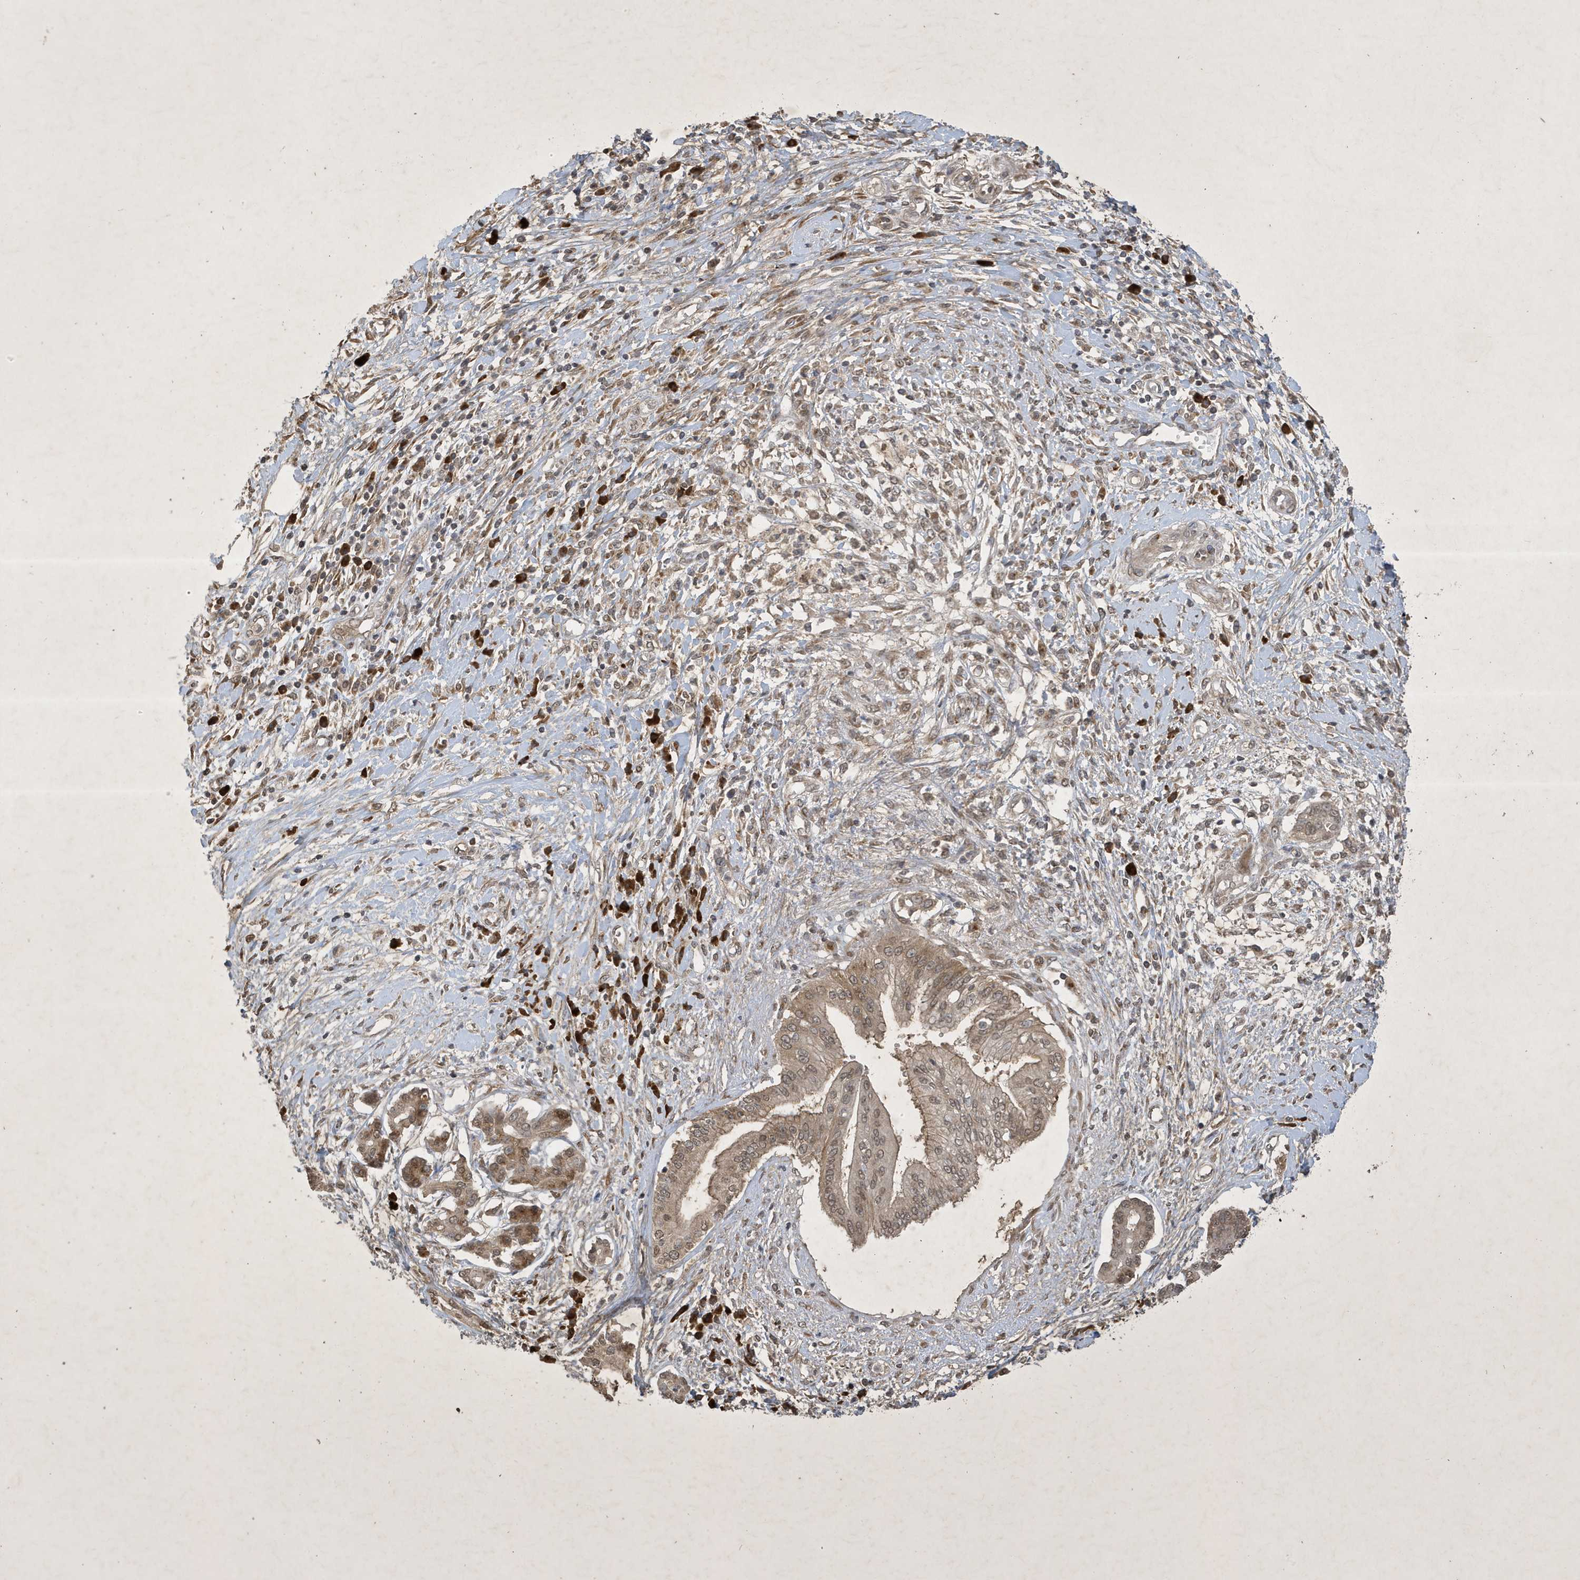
{"staining": {"intensity": "moderate", "quantity": ">75%", "location": "nuclear"}, "tissue": "pancreatic cancer", "cell_type": "Tumor cells", "image_type": "cancer", "snomed": [{"axis": "morphology", "description": "Adenocarcinoma, NOS"}, {"axis": "topography", "description": "Pancreas"}], "caption": "A brown stain shows moderate nuclear expression of a protein in adenocarcinoma (pancreatic) tumor cells.", "gene": "STX10", "patient": {"sex": "female", "age": 56}}